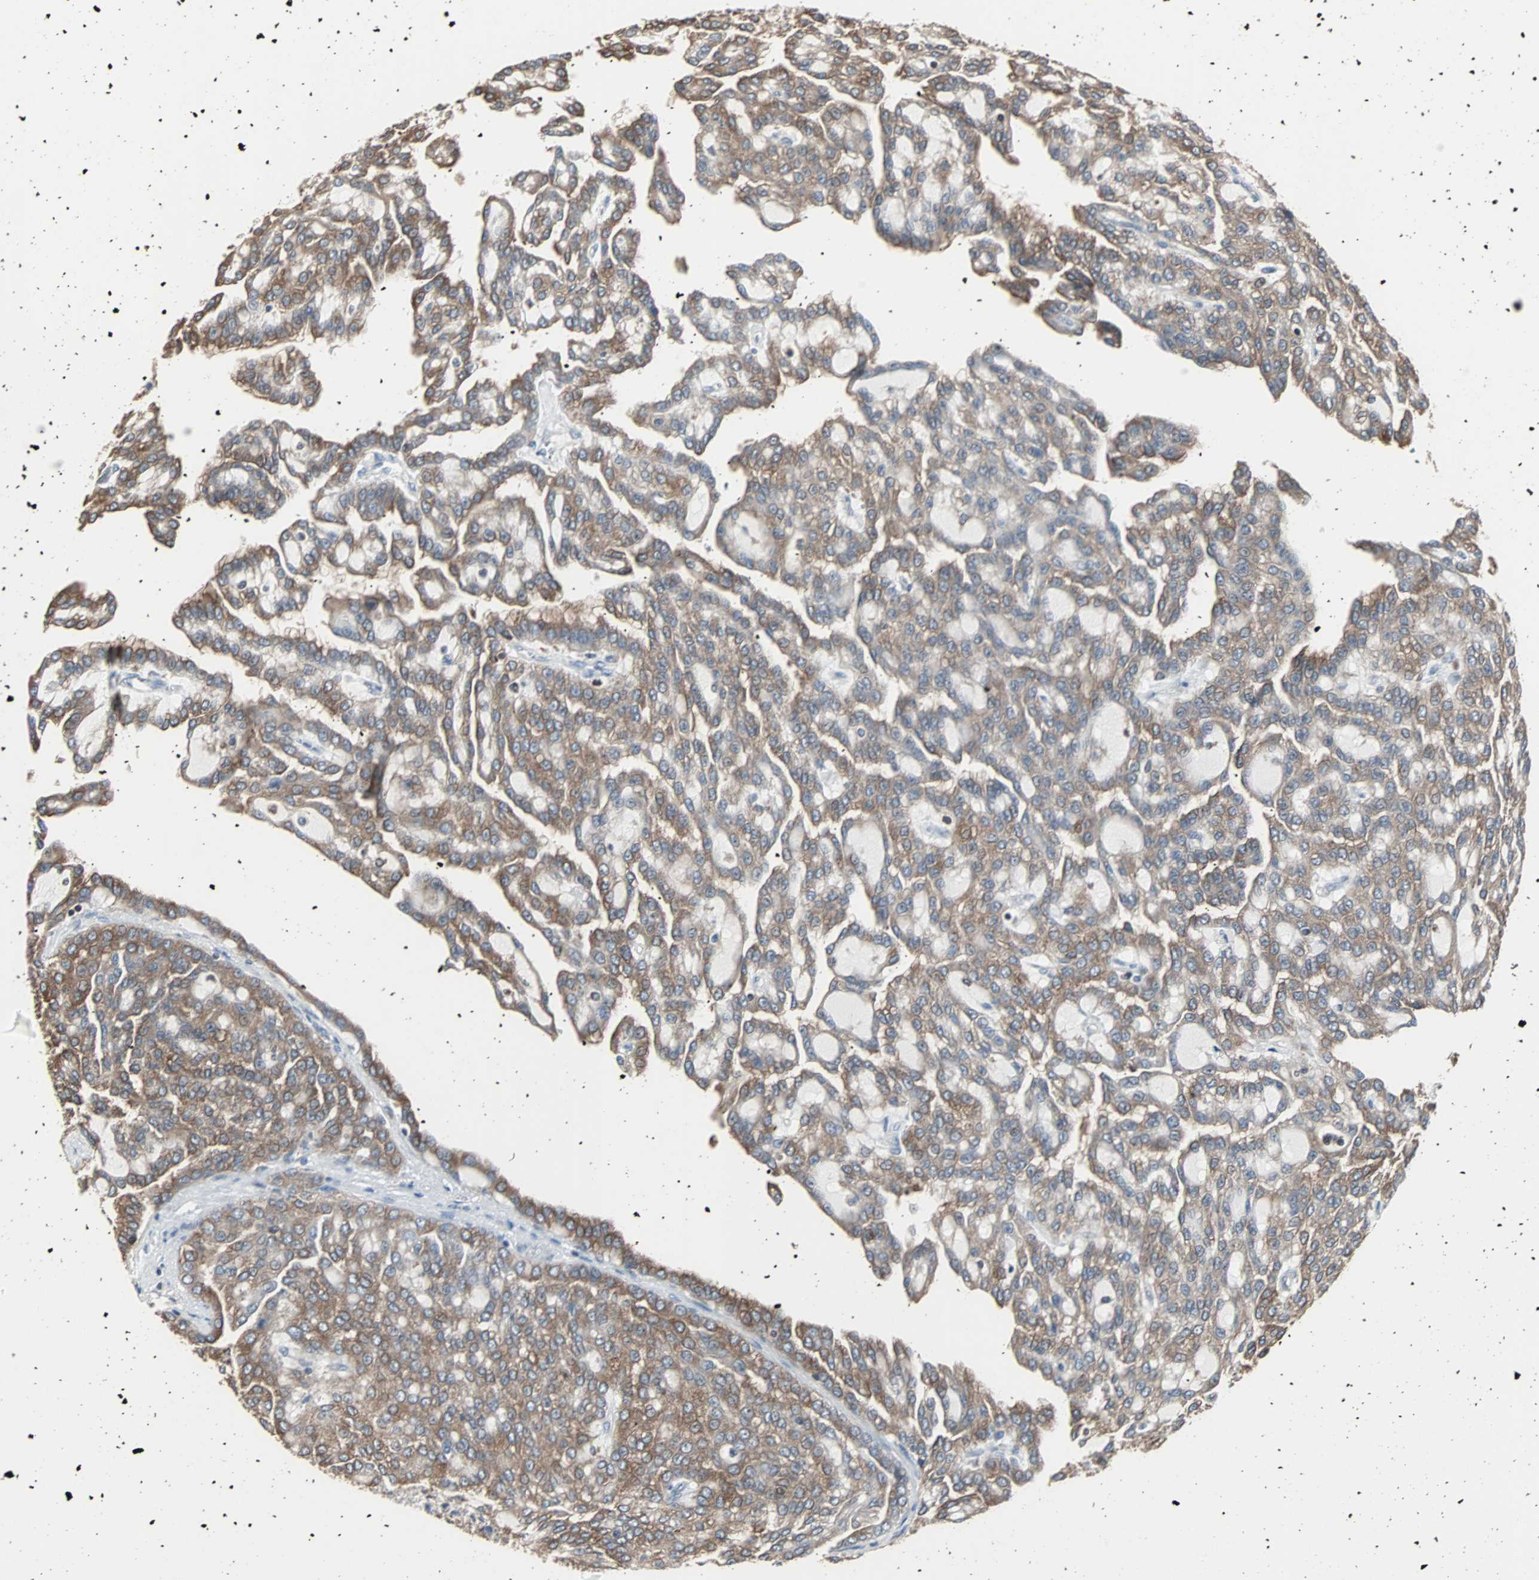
{"staining": {"intensity": "strong", "quantity": ">75%", "location": "cytoplasmic/membranous"}, "tissue": "renal cancer", "cell_type": "Tumor cells", "image_type": "cancer", "snomed": [{"axis": "morphology", "description": "Adenocarcinoma, NOS"}, {"axis": "topography", "description": "Kidney"}], "caption": "Brown immunohistochemical staining in human renal cancer exhibits strong cytoplasmic/membranous expression in approximately >75% of tumor cells.", "gene": "LRRFIP1", "patient": {"sex": "male", "age": 63}}